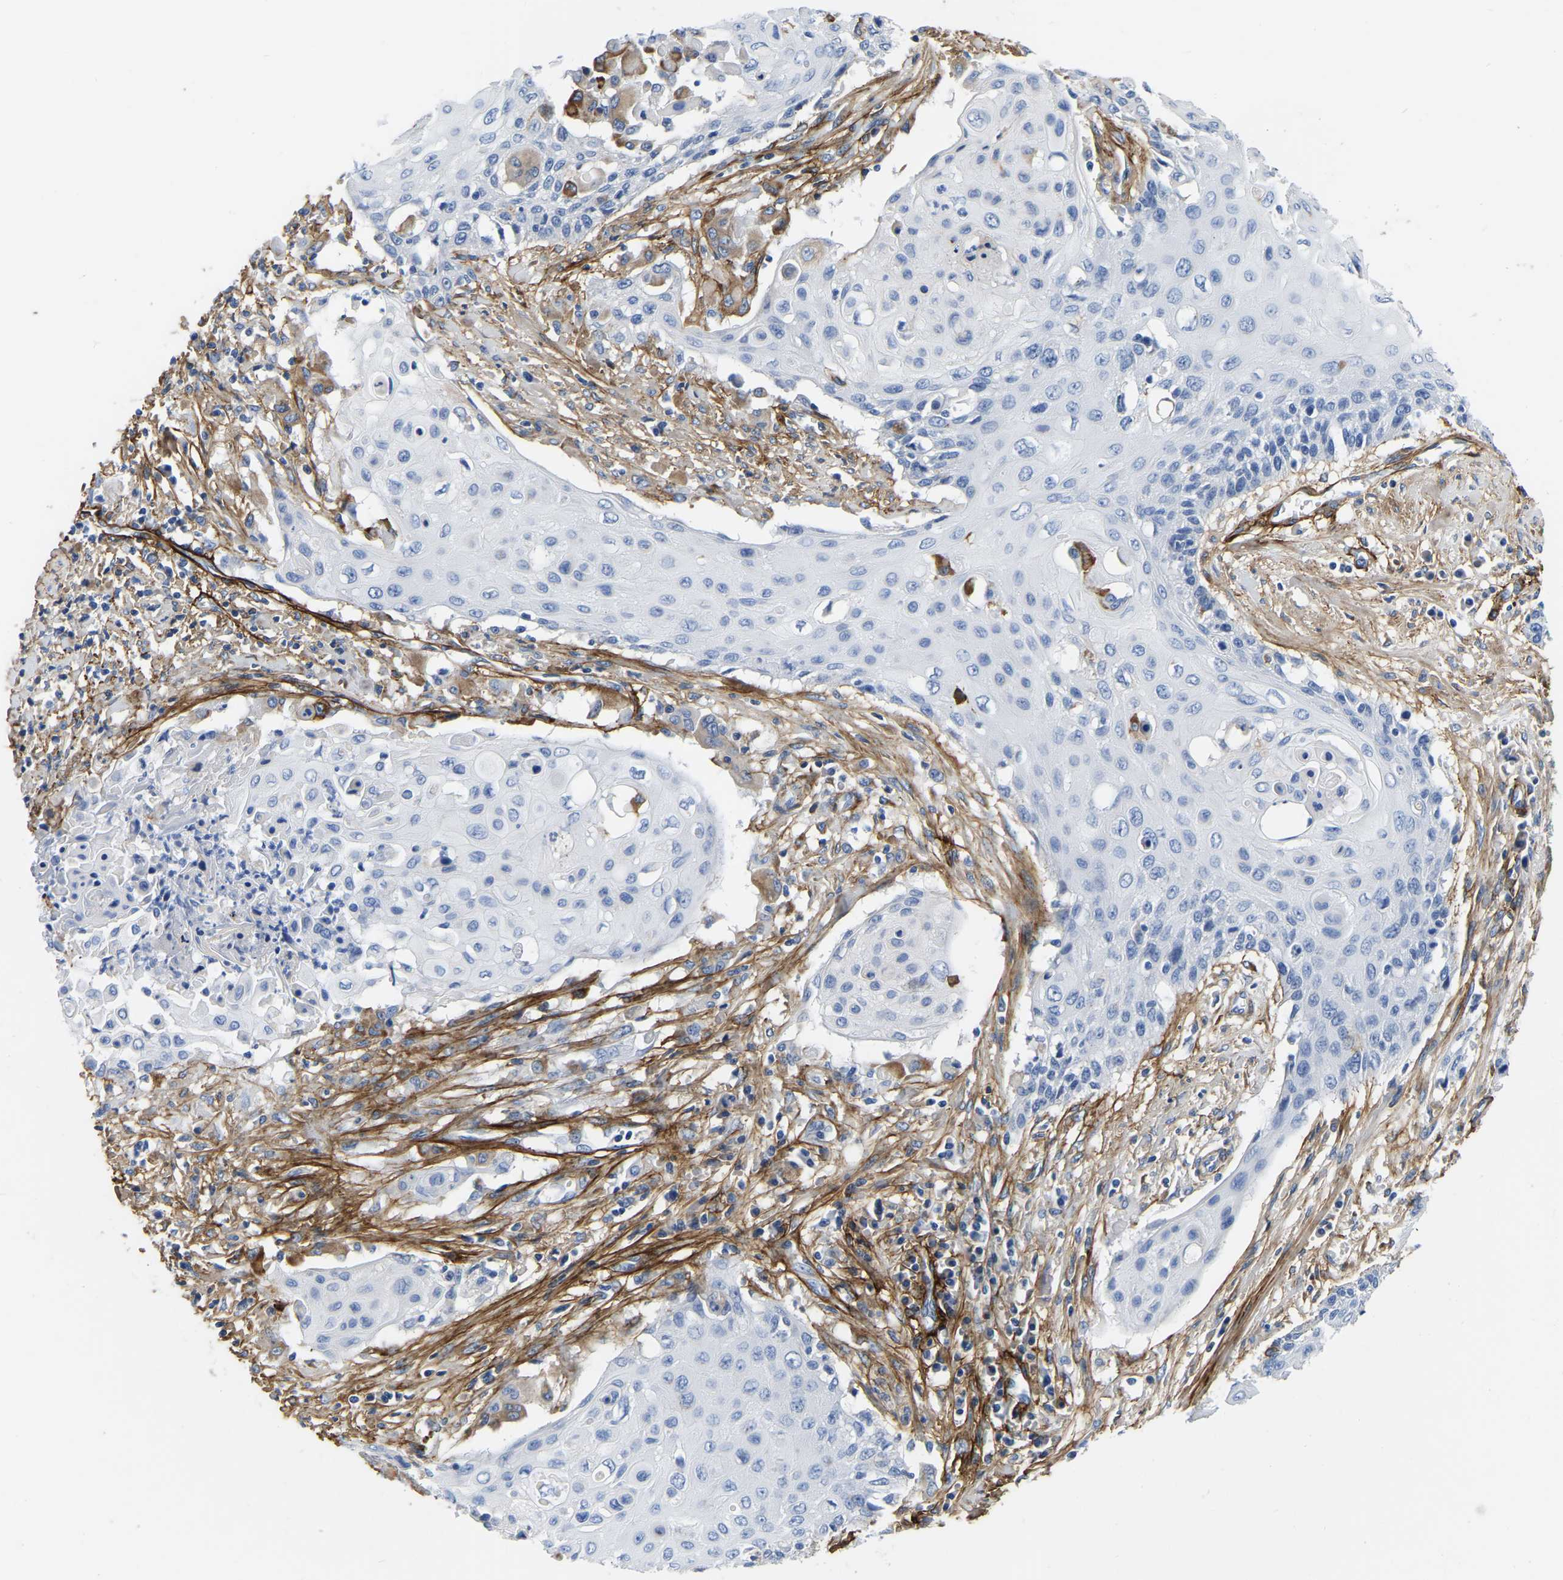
{"staining": {"intensity": "negative", "quantity": "none", "location": "none"}, "tissue": "cervical cancer", "cell_type": "Tumor cells", "image_type": "cancer", "snomed": [{"axis": "morphology", "description": "Squamous cell carcinoma, NOS"}, {"axis": "topography", "description": "Cervix"}], "caption": "Tumor cells show no significant protein expression in squamous cell carcinoma (cervical).", "gene": "COL6A1", "patient": {"sex": "female", "age": 39}}